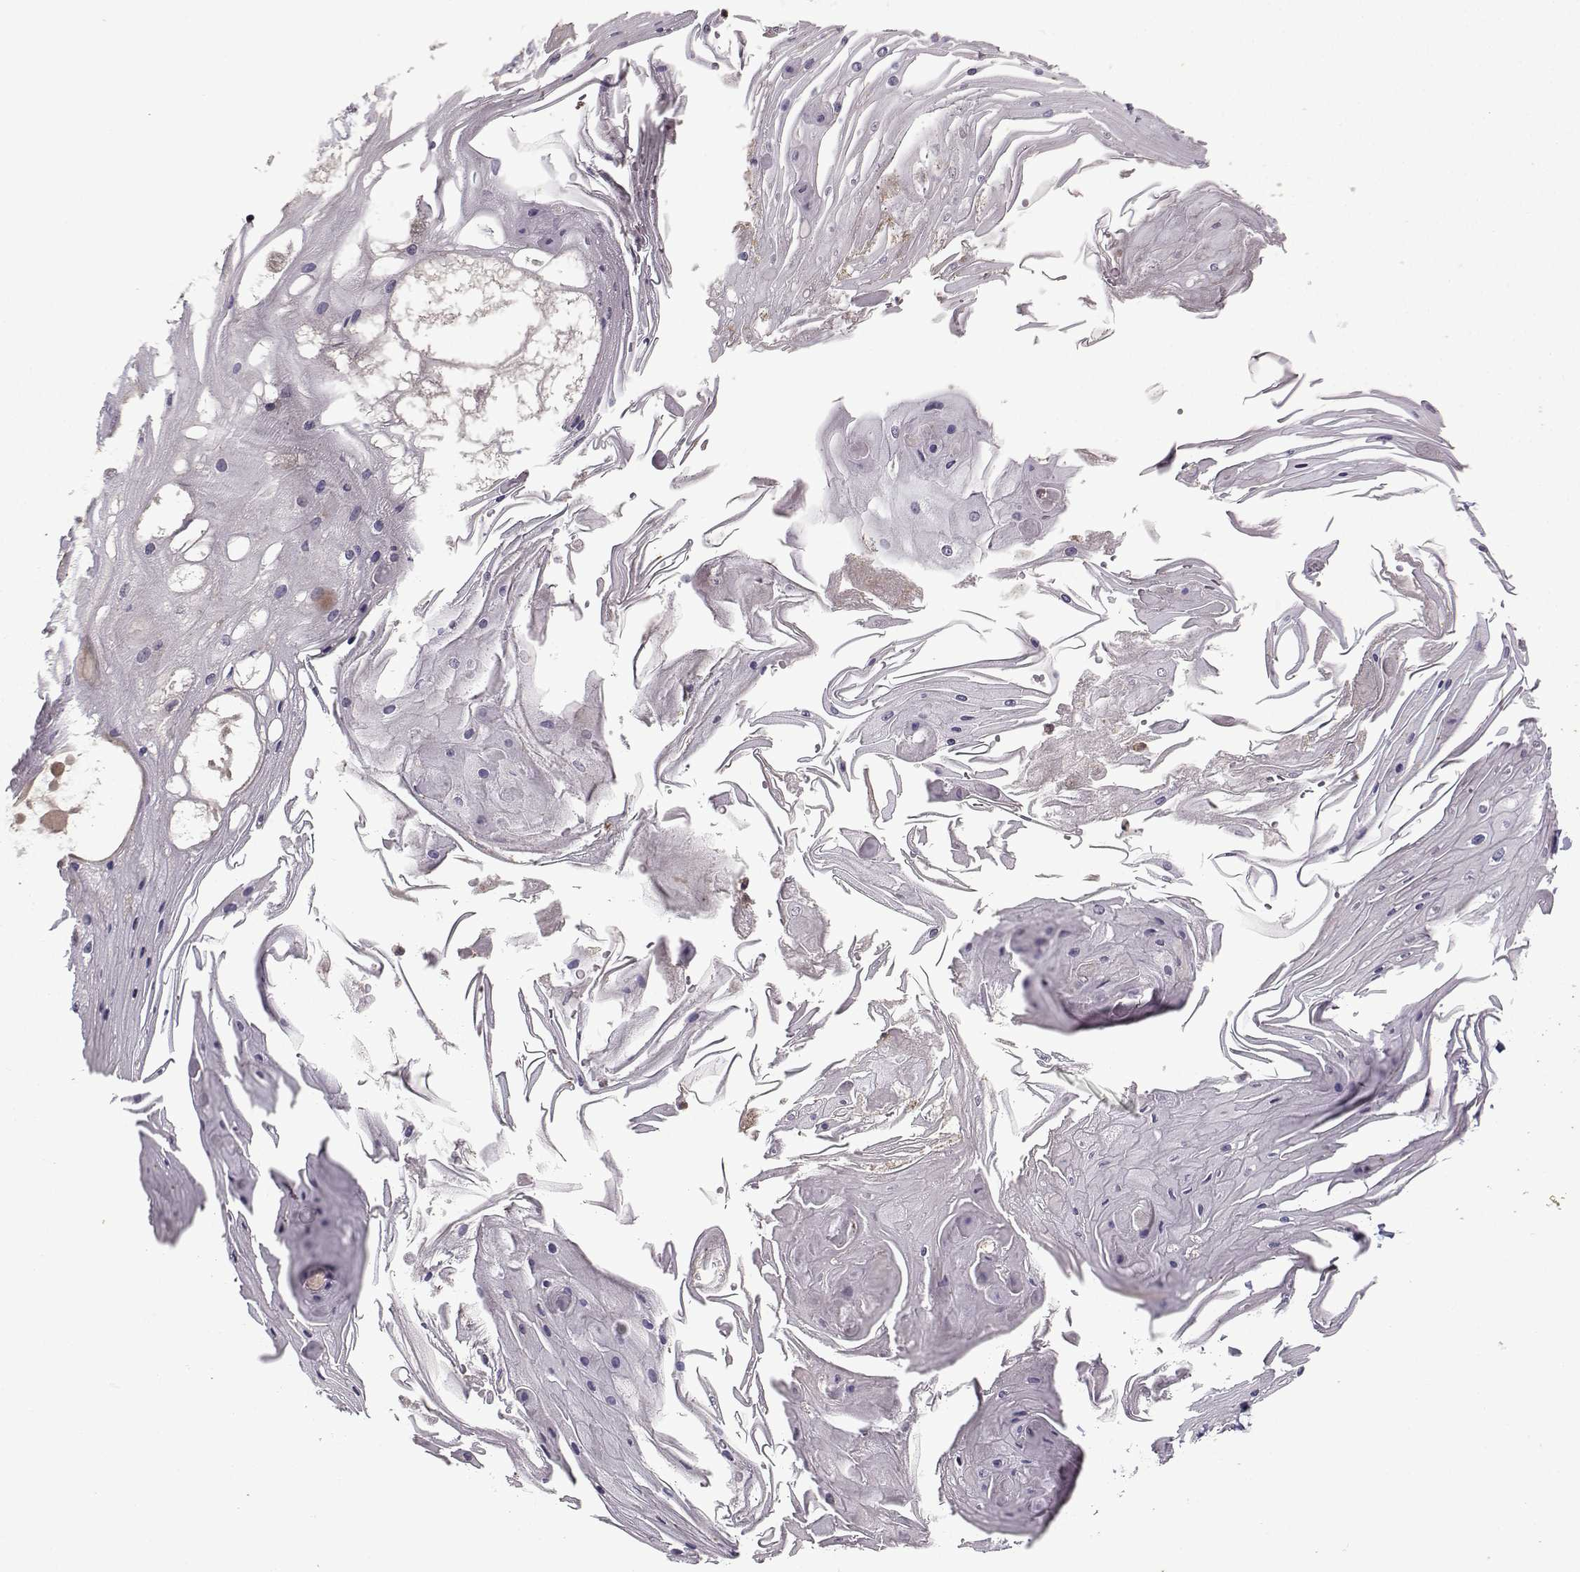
{"staining": {"intensity": "negative", "quantity": "none", "location": "none"}, "tissue": "skin cancer", "cell_type": "Tumor cells", "image_type": "cancer", "snomed": [{"axis": "morphology", "description": "Squamous cell carcinoma, NOS"}, {"axis": "topography", "description": "Skin"}], "caption": "High power microscopy image of an immunohistochemistry (IHC) histopathology image of skin squamous cell carcinoma, revealing no significant expression in tumor cells.", "gene": "OPRD1", "patient": {"sex": "male", "age": 70}}